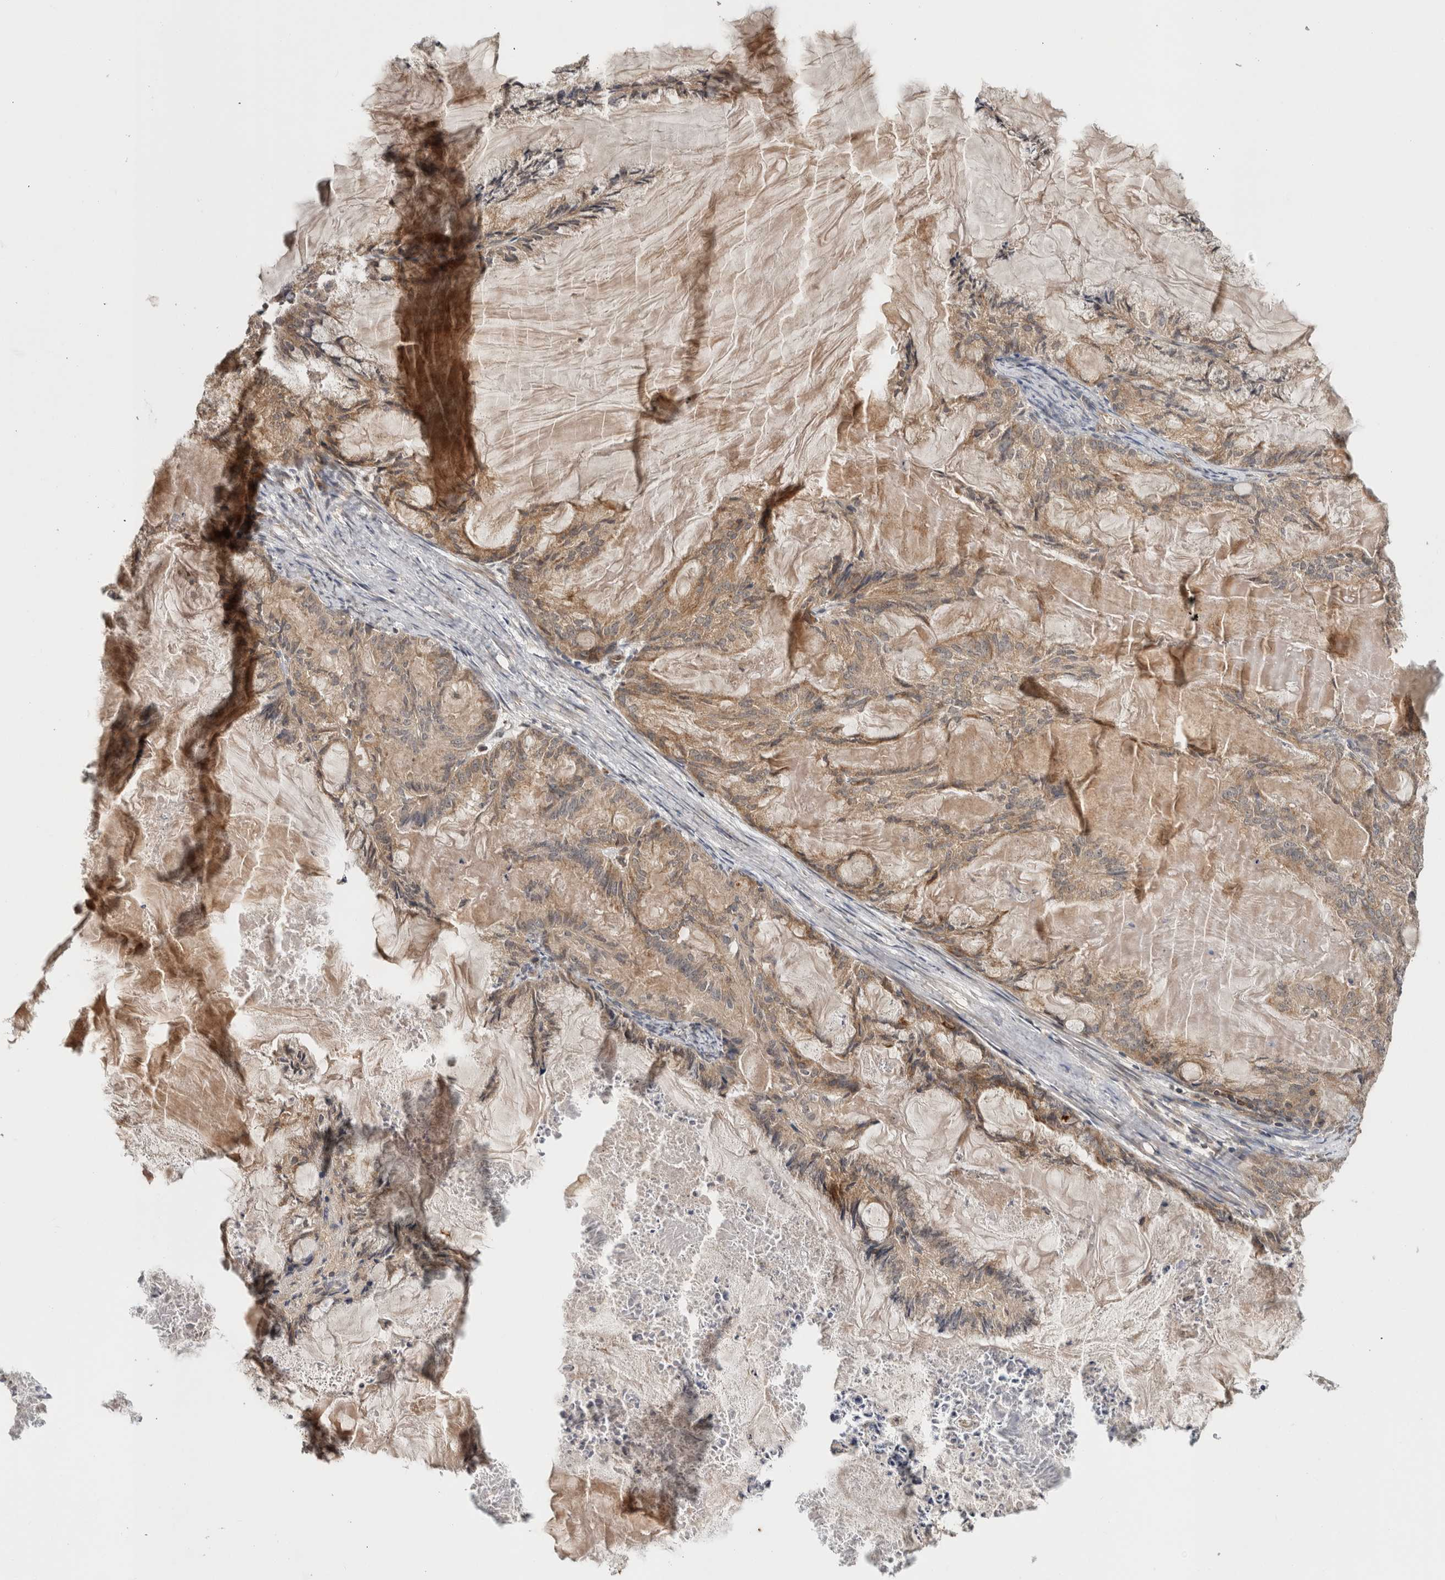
{"staining": {"intensity": "weak", "quantity": ">75%", "location": "cytoplasmic/membranous"}, "tissue": "endometrial cancer", "cell_type": "Tumor cells", "image_type": "cancer", "snomed": [{"axis": "morphology", "description": "Adenocarcinoma, NOS"}, {"axis": "topography", "description": "Endometrium"}], "caption": "Immunohistochemical staining of human endometrial adenocarcinoma exhibits low levels of weak cytoplasmic/membranous protein staining in about >75% of tumor cells.", "gene": "HMOX2", "patient": {"sex": "female", "age": 86}}